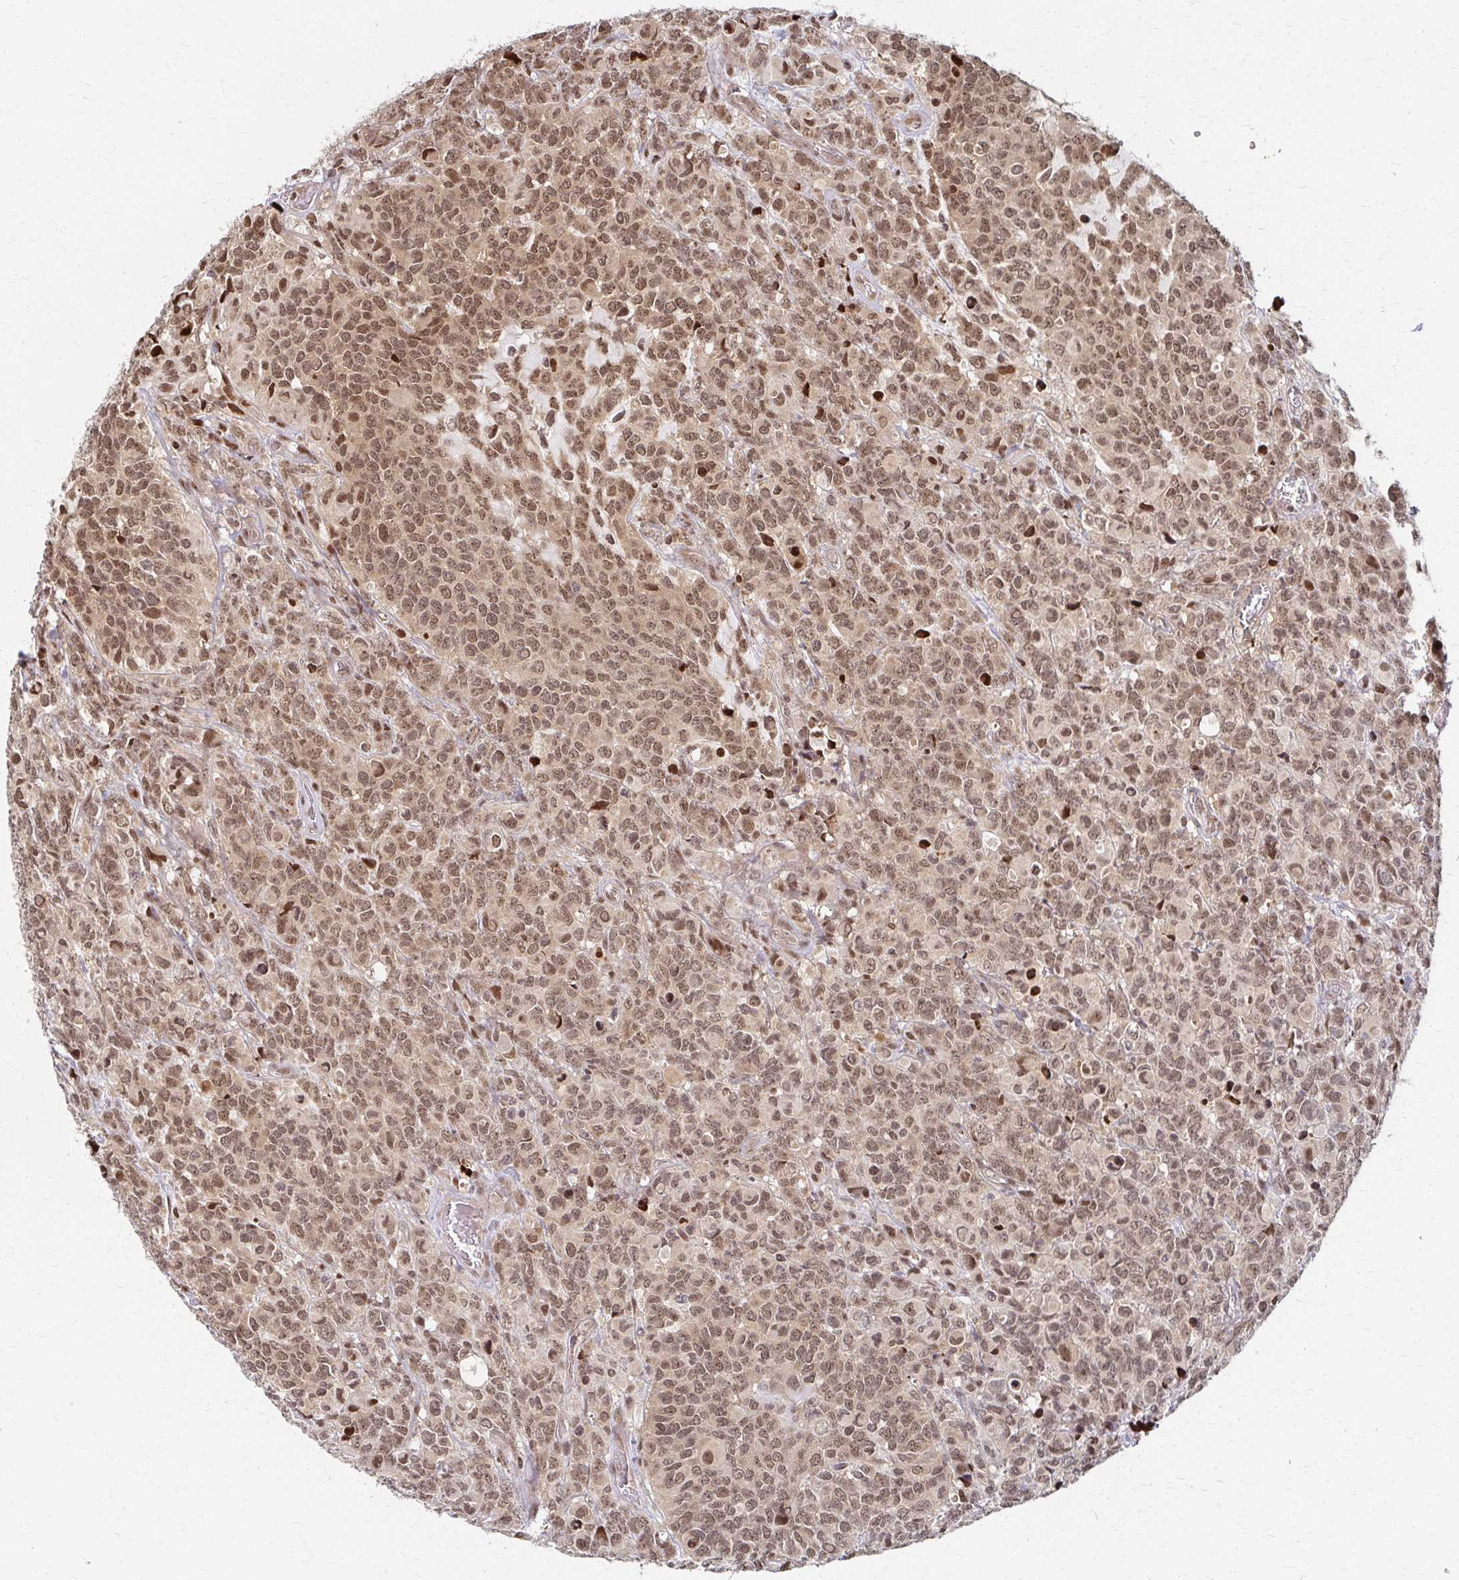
{"staining": {"intensity": "moderate", "quantity": ">75%", "location": "nuclear"}, "tissue": "glioma", "cell_type": "Tumor cells", "image_type": "cancer", "snomed": [{"axis": "morphology", "description": "Glioma, malignant, High grade"}, {"axis": "topography", "description": "Brain"}], "caption": "Approximately >75% of tumor cells in human glioma reveal moderate nuclear protein expression as visualized by brown immunohistochemical staining.", "gene": "PSMD7", "patient": {"sex": "male", "age": 39}}